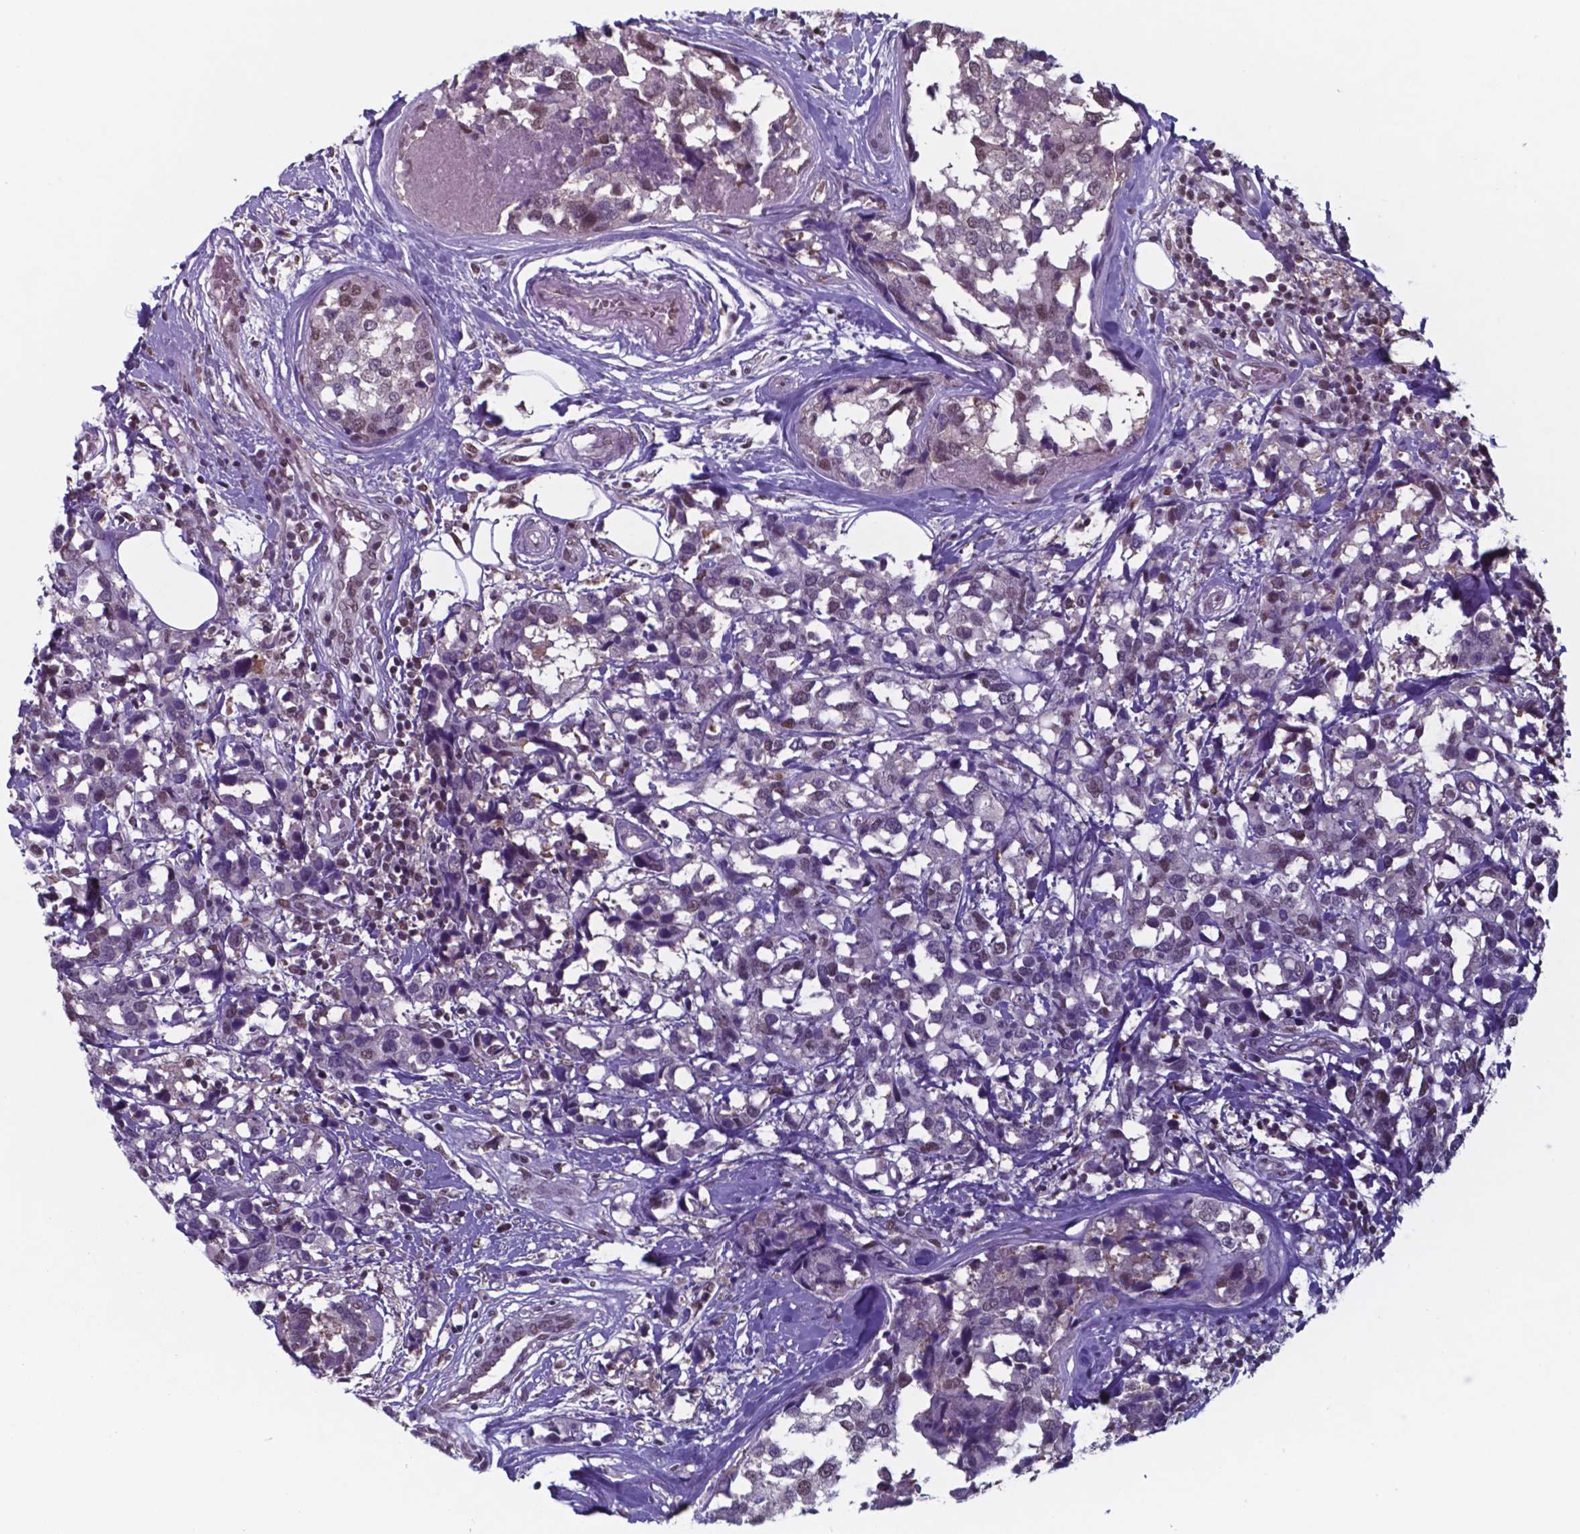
{"staining": {"intensity": "weak", "quantity": "<25%", "location": "nuclear"}, "tissue": "breast cancer", "cell_type": "Tumor cells", "image_type": "cancer", "snomed": [{"axis": "morphology", "description": "Lobular carcinoma"}, {"axis": "topography", "description": "Breast"}], "caption": "A histopathology image of breast lobular carcinoma stained for a protein shows no brown staining in tumor cells. Nuclei are stained in blue.", "gene": "UBA1", "patient": {"sex": "female", "age": 59}}